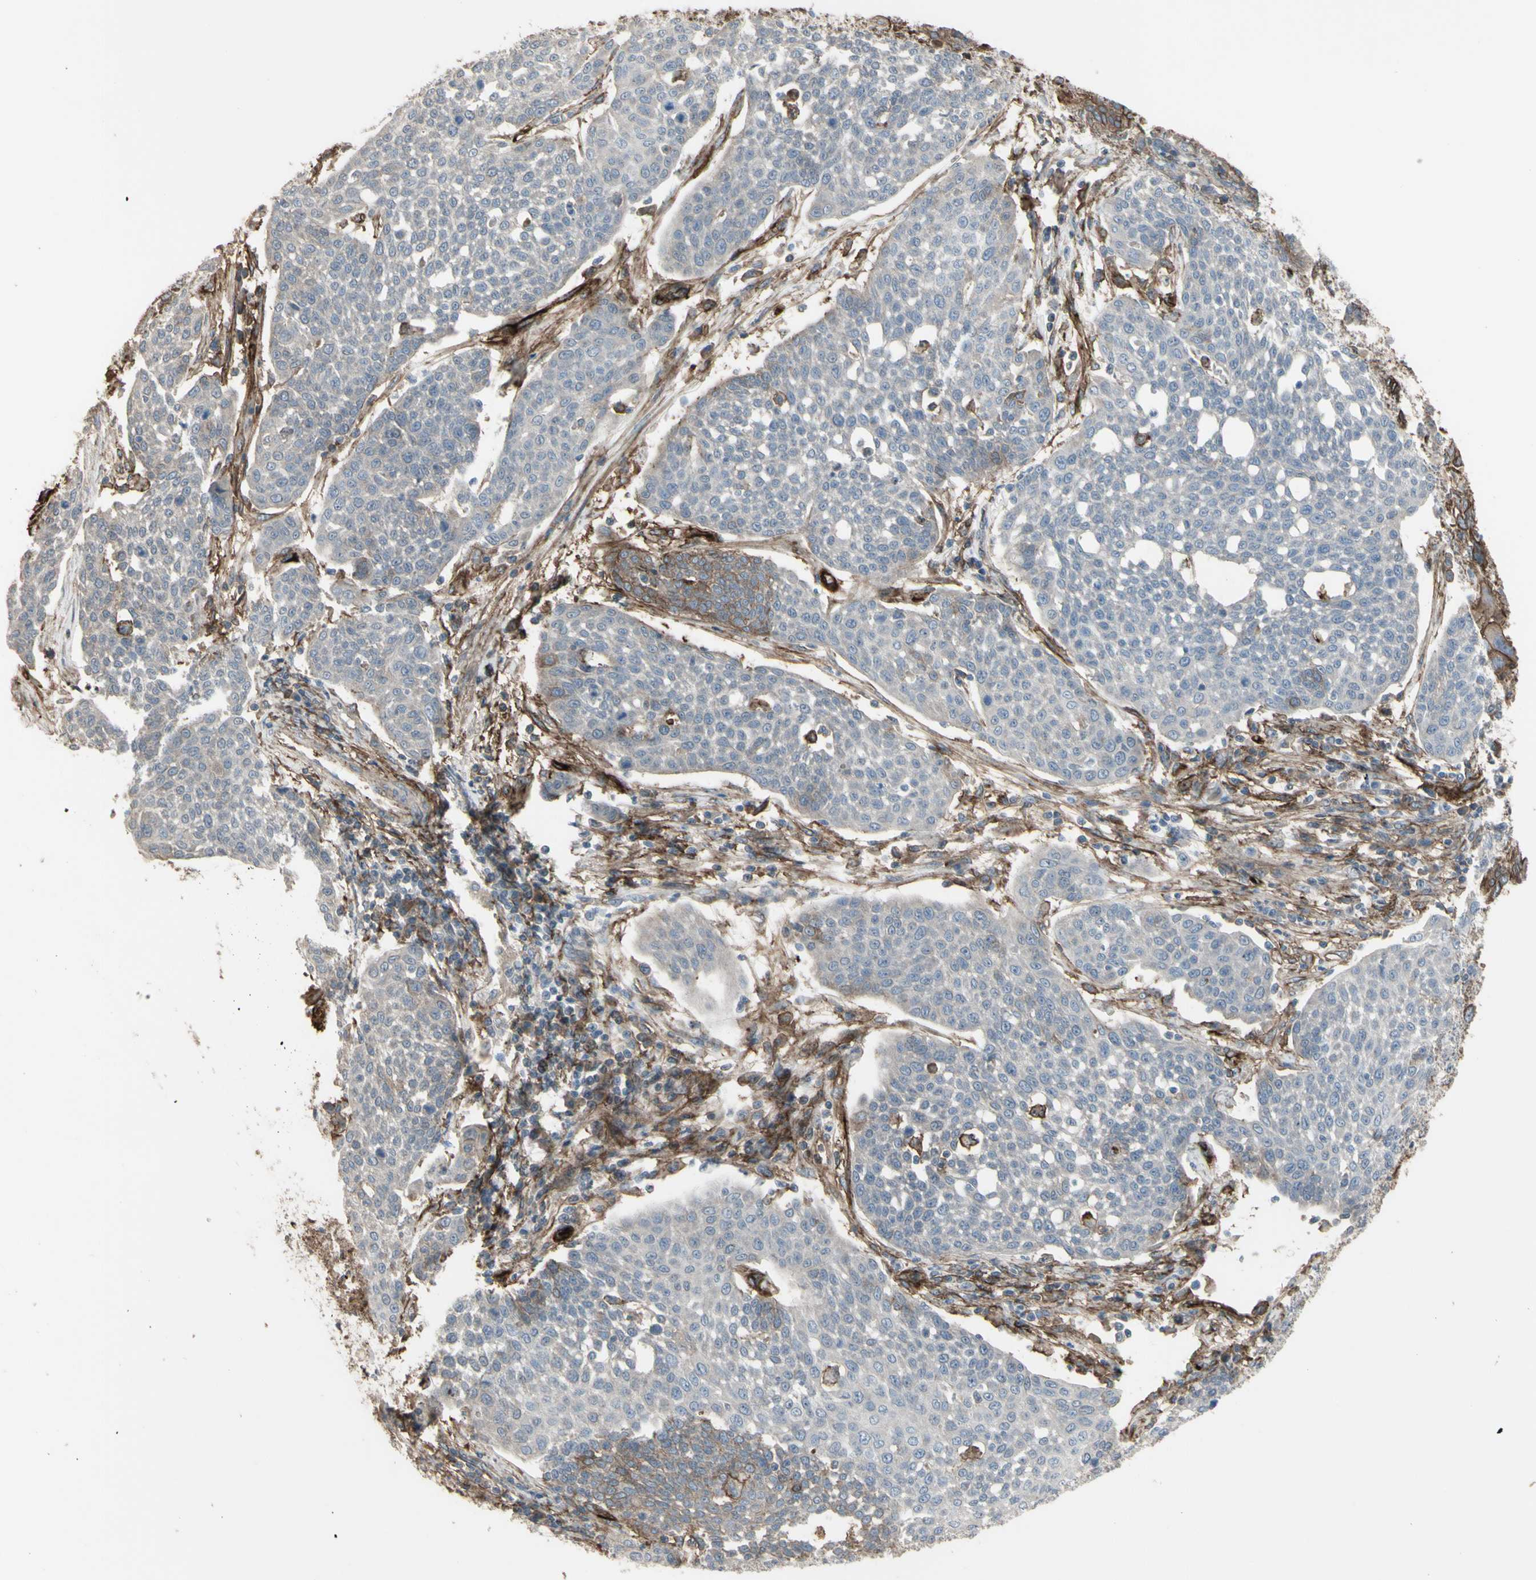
{"staining": {"intensity": "weak", "quantity": "<25%", "location": "cytoplasmic/membranous"}, "tissue": "cervical cancer", "cell_type": "Tumor cells", "image_type": "cancer", "snomed": [{"axis": "morphology", "description": "Squamous cell carcinoma, NOS"}, {"axis": "topography", "description": "Cervix"}], "caption": "Cervical squamous cell carcinoma was stained to show a protein in brown. There is no significant staining in tumor cells. (Immunohistochemistry (ihc), brightfield microscopy, high magnification).", "gene": "CD276", "patient": {"sex": "female", "age": 34}}